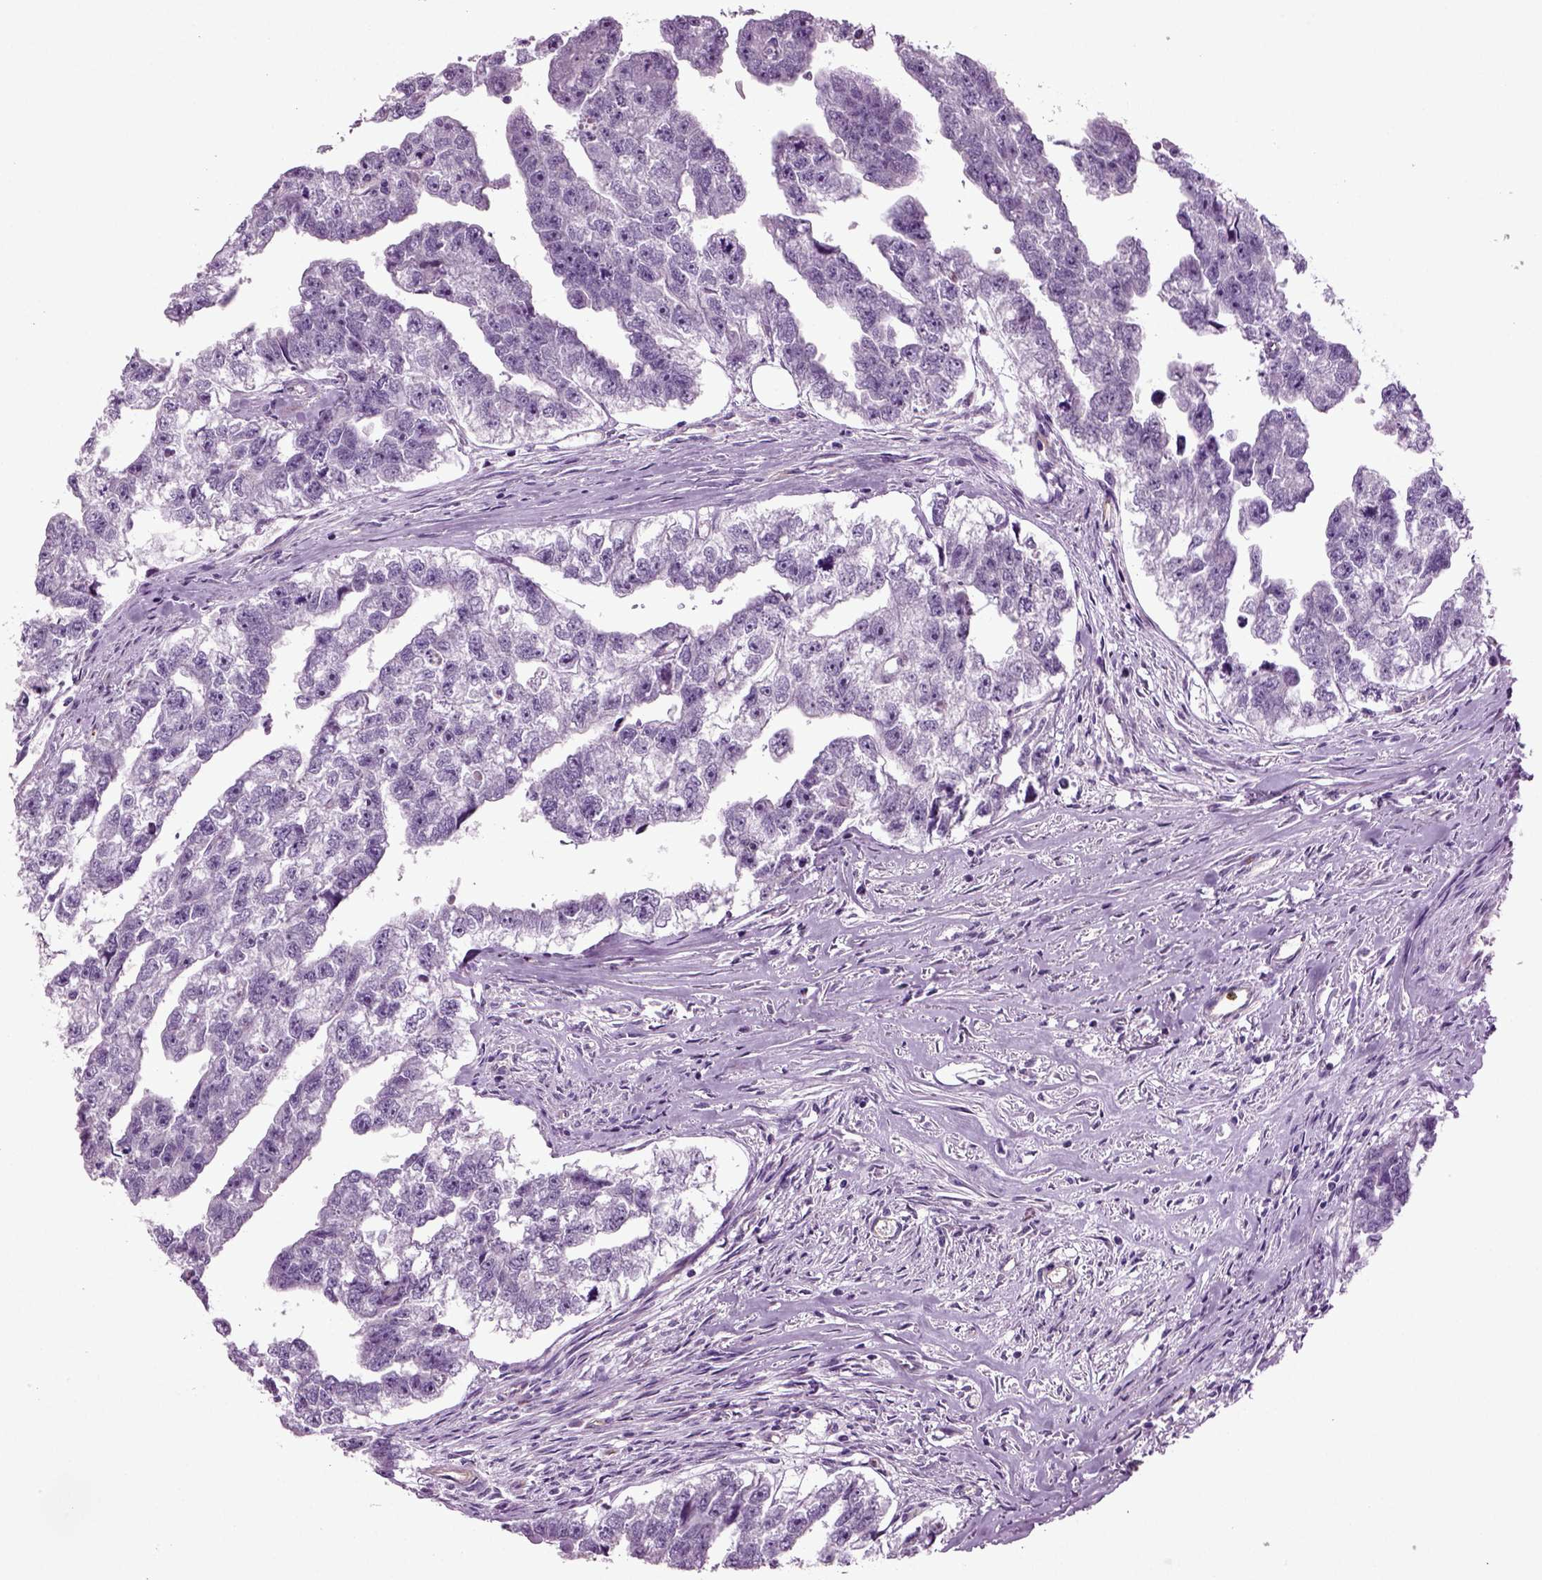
{"staining": {"intensity": "negative", "quantity": "none", "location": "none"}, "tissue": "testis cancer", "cell_type": "Tumor cells", "image_type": "cancer", "snomed": [{"axis": "morphology", "description": "Carcinoma, Embryonal, NOS"}, {"axis": "morphology", "description": "Teratoma, malignant, NOS"}, {"axis": "topography", "description": "Testis"}], "caption": "Tumor cells show no significant protein expression in testis teratoma (malignant). The staining was performed using DAB (3,3'-diaminobenzidine) to visualize the protein expression in brown, while the nuclei were stained in blue with hematoxylin (Magnification: 20x).", "gene": "COL9A2", "patient": {"sex": "male", "age": 44}}